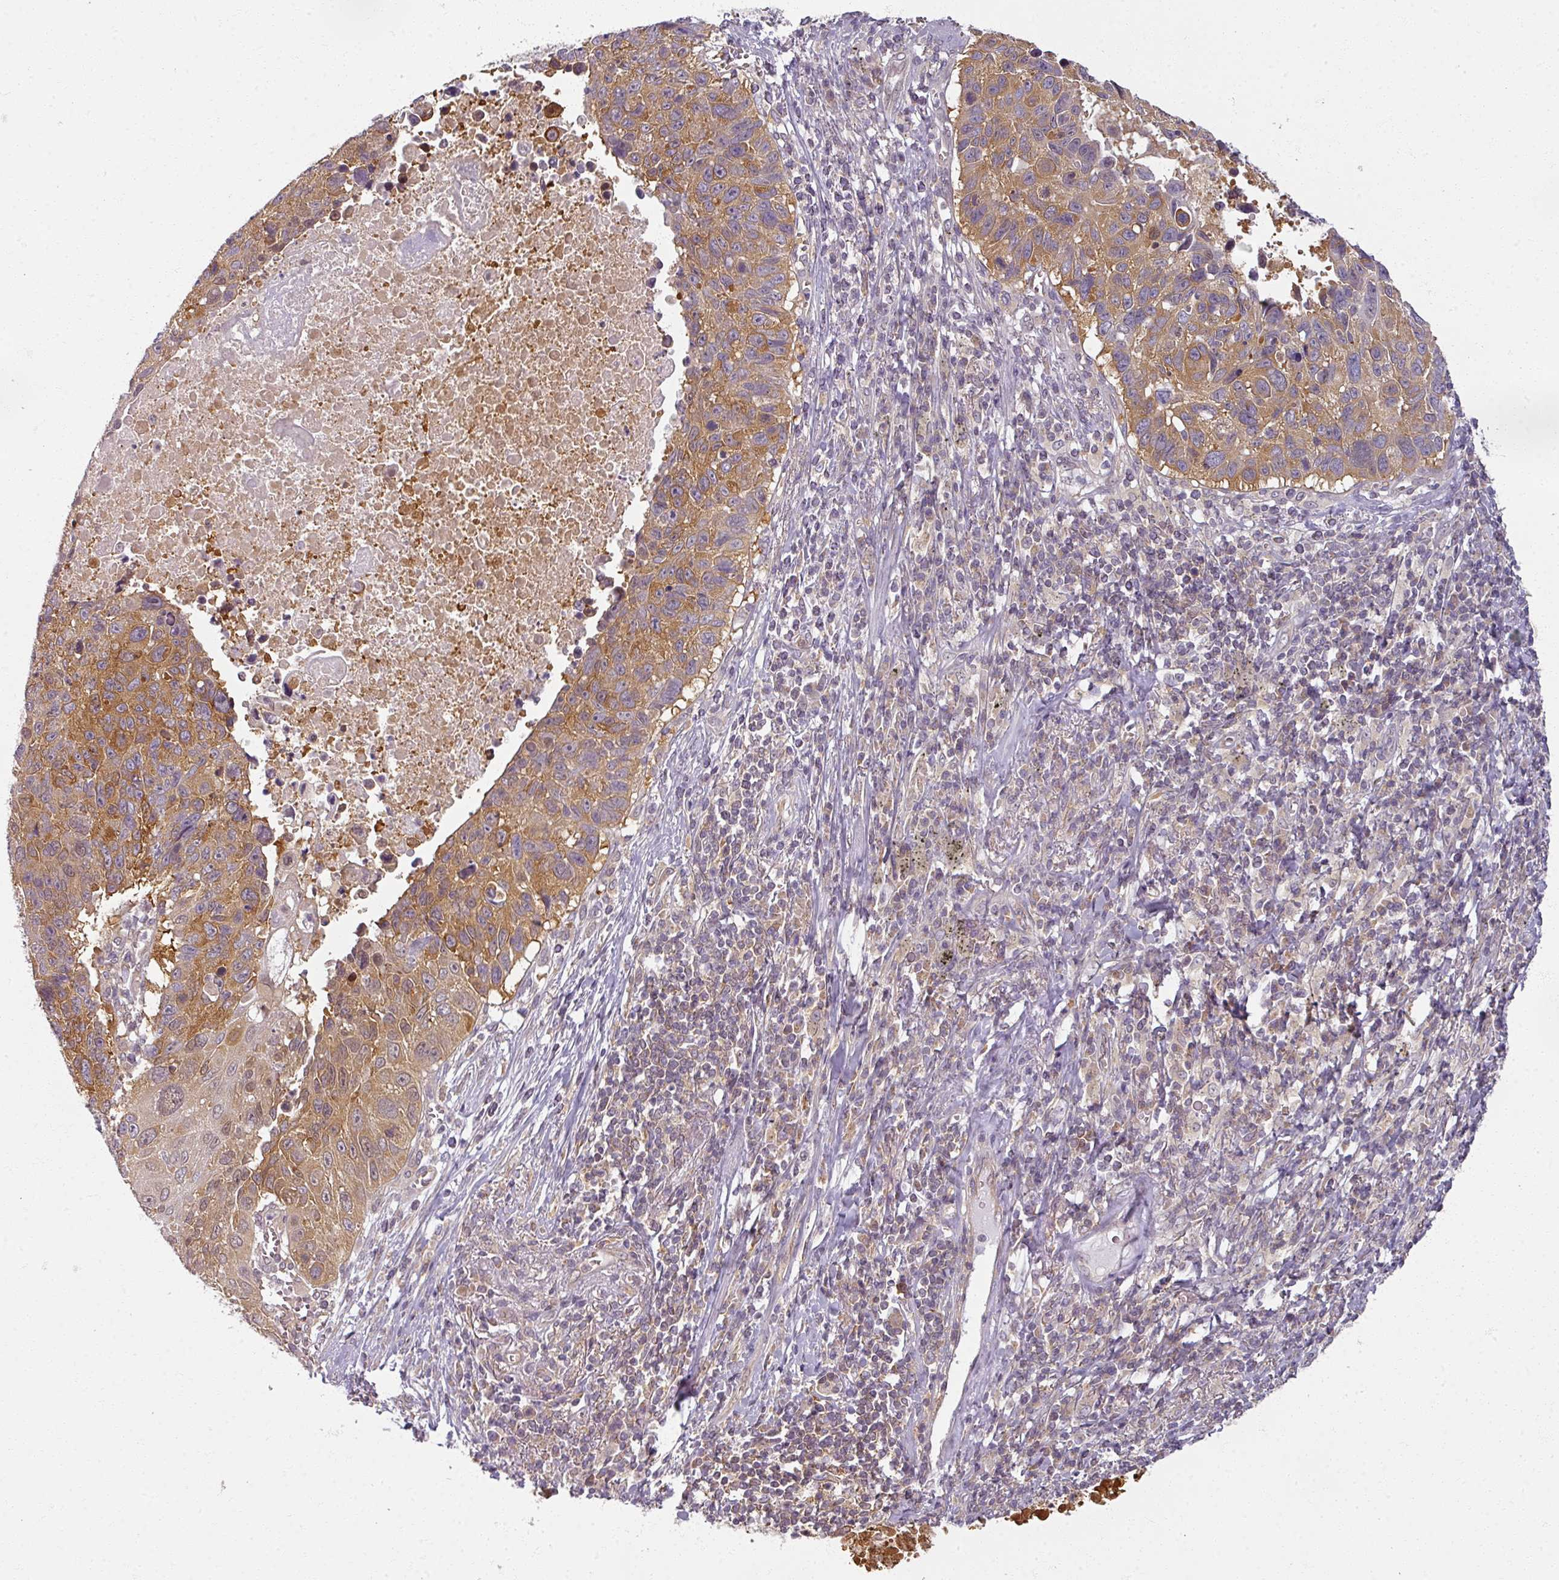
{"staining": {"intensity": "moderate", "quantity": ">75%", "location": "cytoplasmic/membranous"}, "tissue": "lung cancer", "cell_type": "Tumor cells", "image_type": "cancer", "snomed": [{"axis": "morphology", "description": "Squamous cell carcinoma, NOS"}, {"axis": "topography", "description": "Lung"}], "caption": "The photomicrograph shows immunohistochemical staining of lung cancer. There is moderate cytoplasmic/membranous expression is present in about >75% of tumor cells.", "gene": "AGPAT4", "patient": {"sex": "male", "age": 66}}